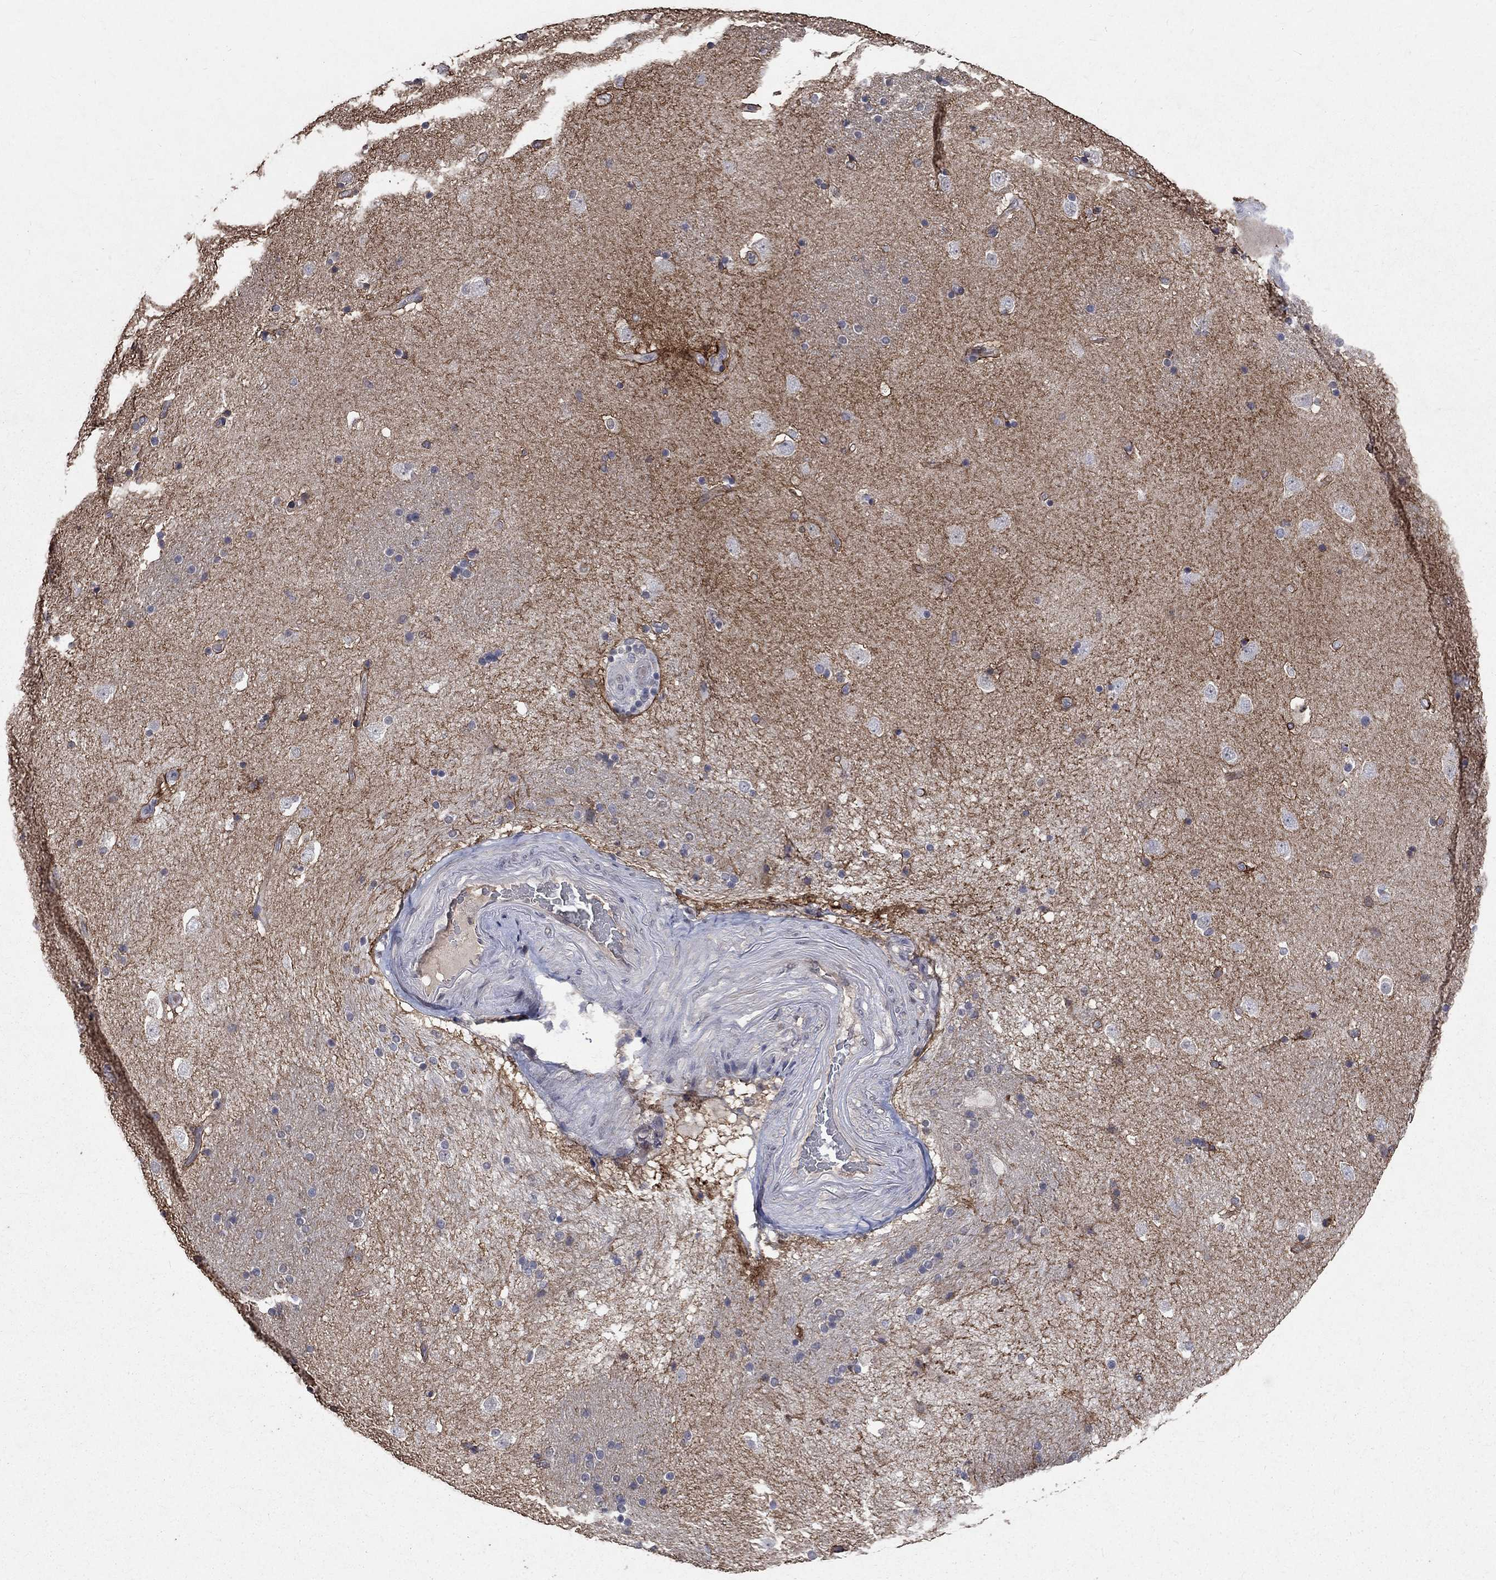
{"staining": {"intensity": "negative", "quantity": "none", "location": "none"}, "tissue": "caudate", "cell_type": "Glial cells", "image_type": "normal", "snomed": [{"axis": "morphology", "description": "Normal tissue, NOS"}, {"axis": "topography", "description": "Lateral ventricle wall"}], "caption": "Micrograph shows no protein expression in glial cells of normal caudate.", "gene": "CHST5", "patient": {"sex": "male", "age": 51}}